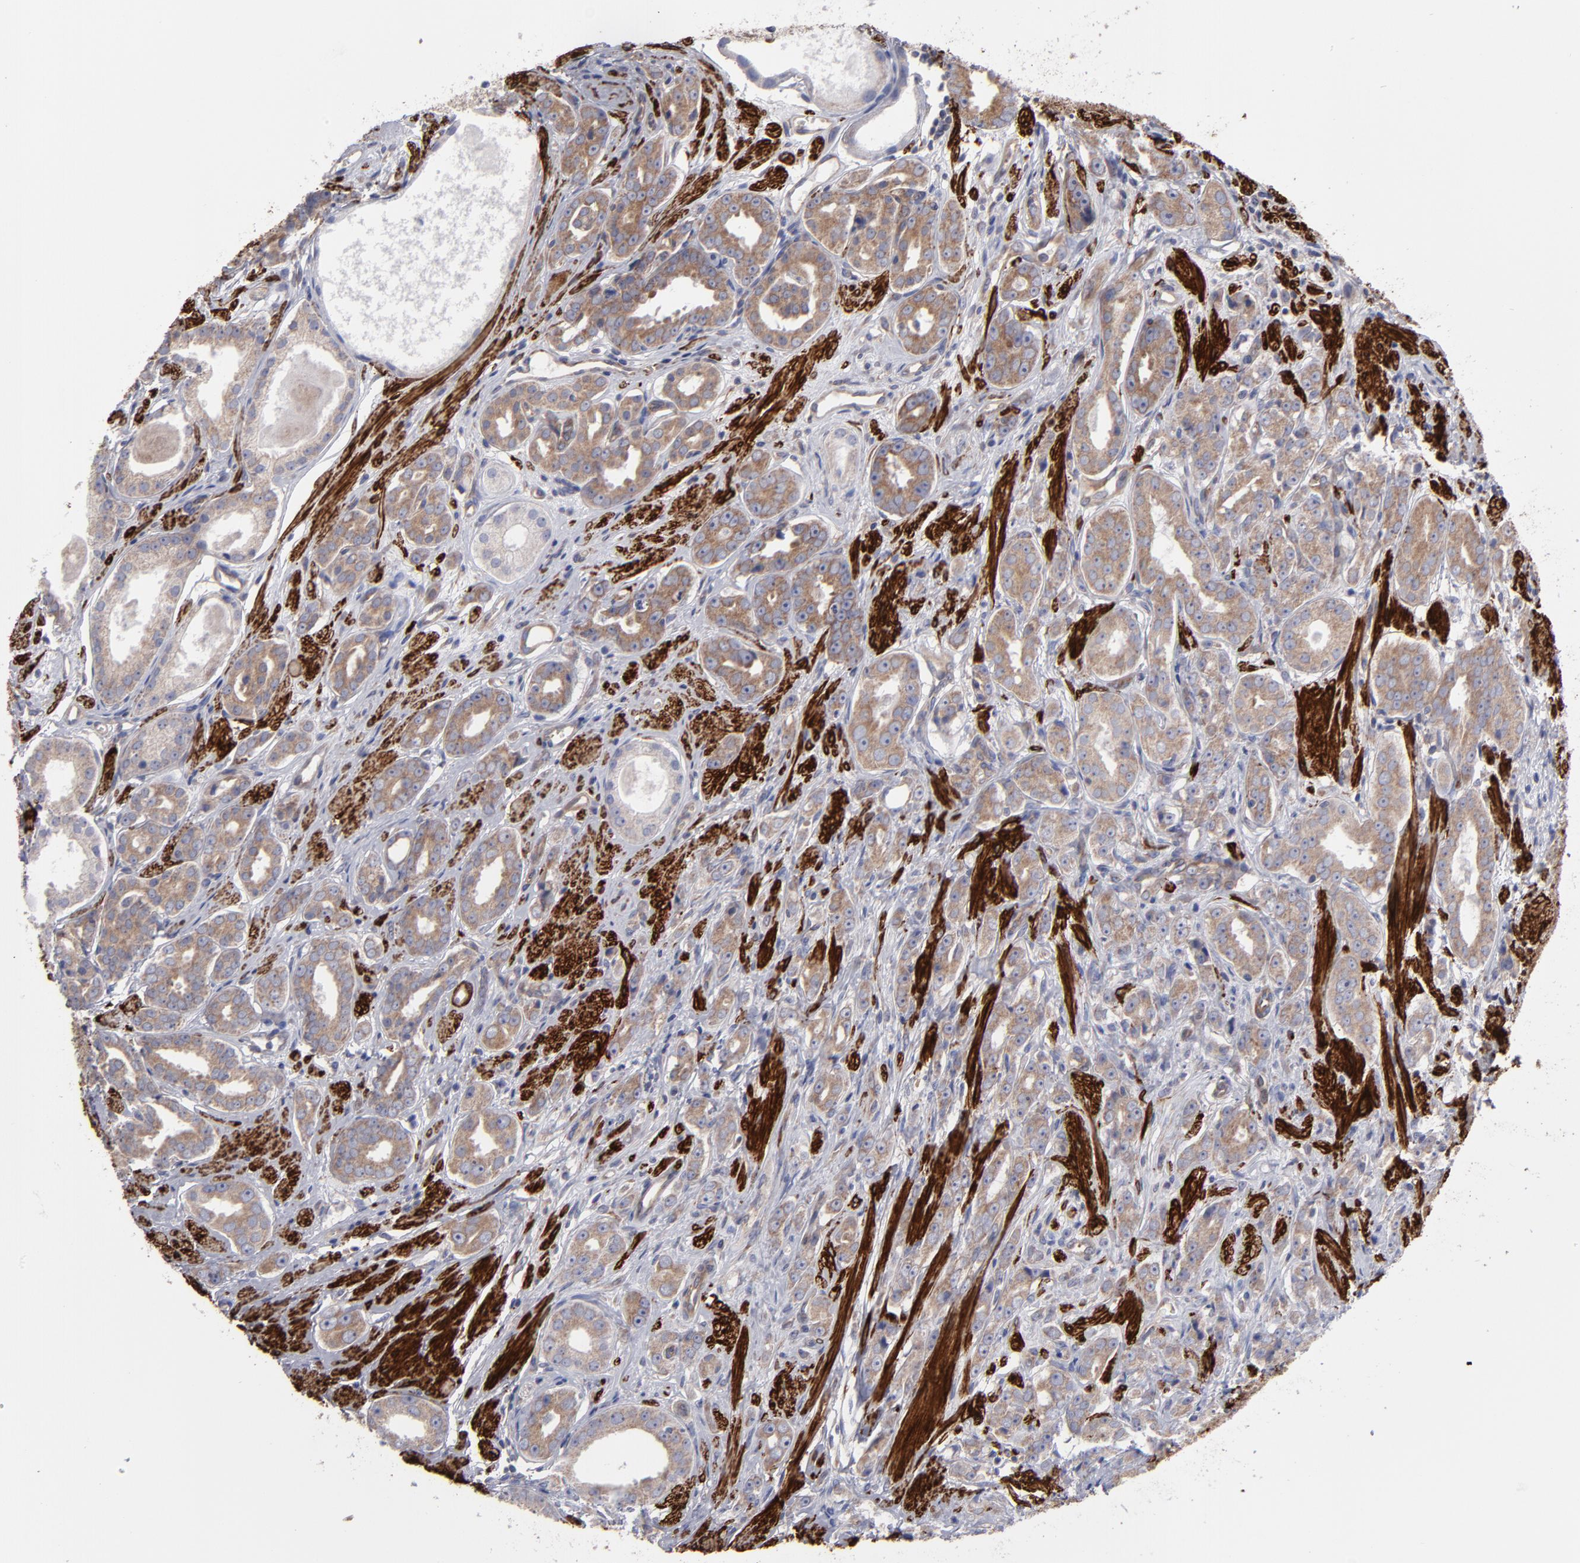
{"staining": {"intensity": "moderate", "quantity": ">75%", "location": "cytoplasmic/membranous"}, "tissue": "prostate cancer", "cell_type": "Tumor cells", "image_type": "cancer", "snomed": [{"axis": "morphology", "description": "Adenocarcinoma, Medium grade"}, {"axis": "topography", "description": "Prostate"}], "caption": "The histopathology image displays immunohistochemical staining of adenocarcinoma (medium-grade) (prostate). There is moderate cytoplasmic/membranous positivity is seen in approximately >75% of tumor cells.", "gene": "SLMAP", "patient": {"sex": "male", "age": 53}}